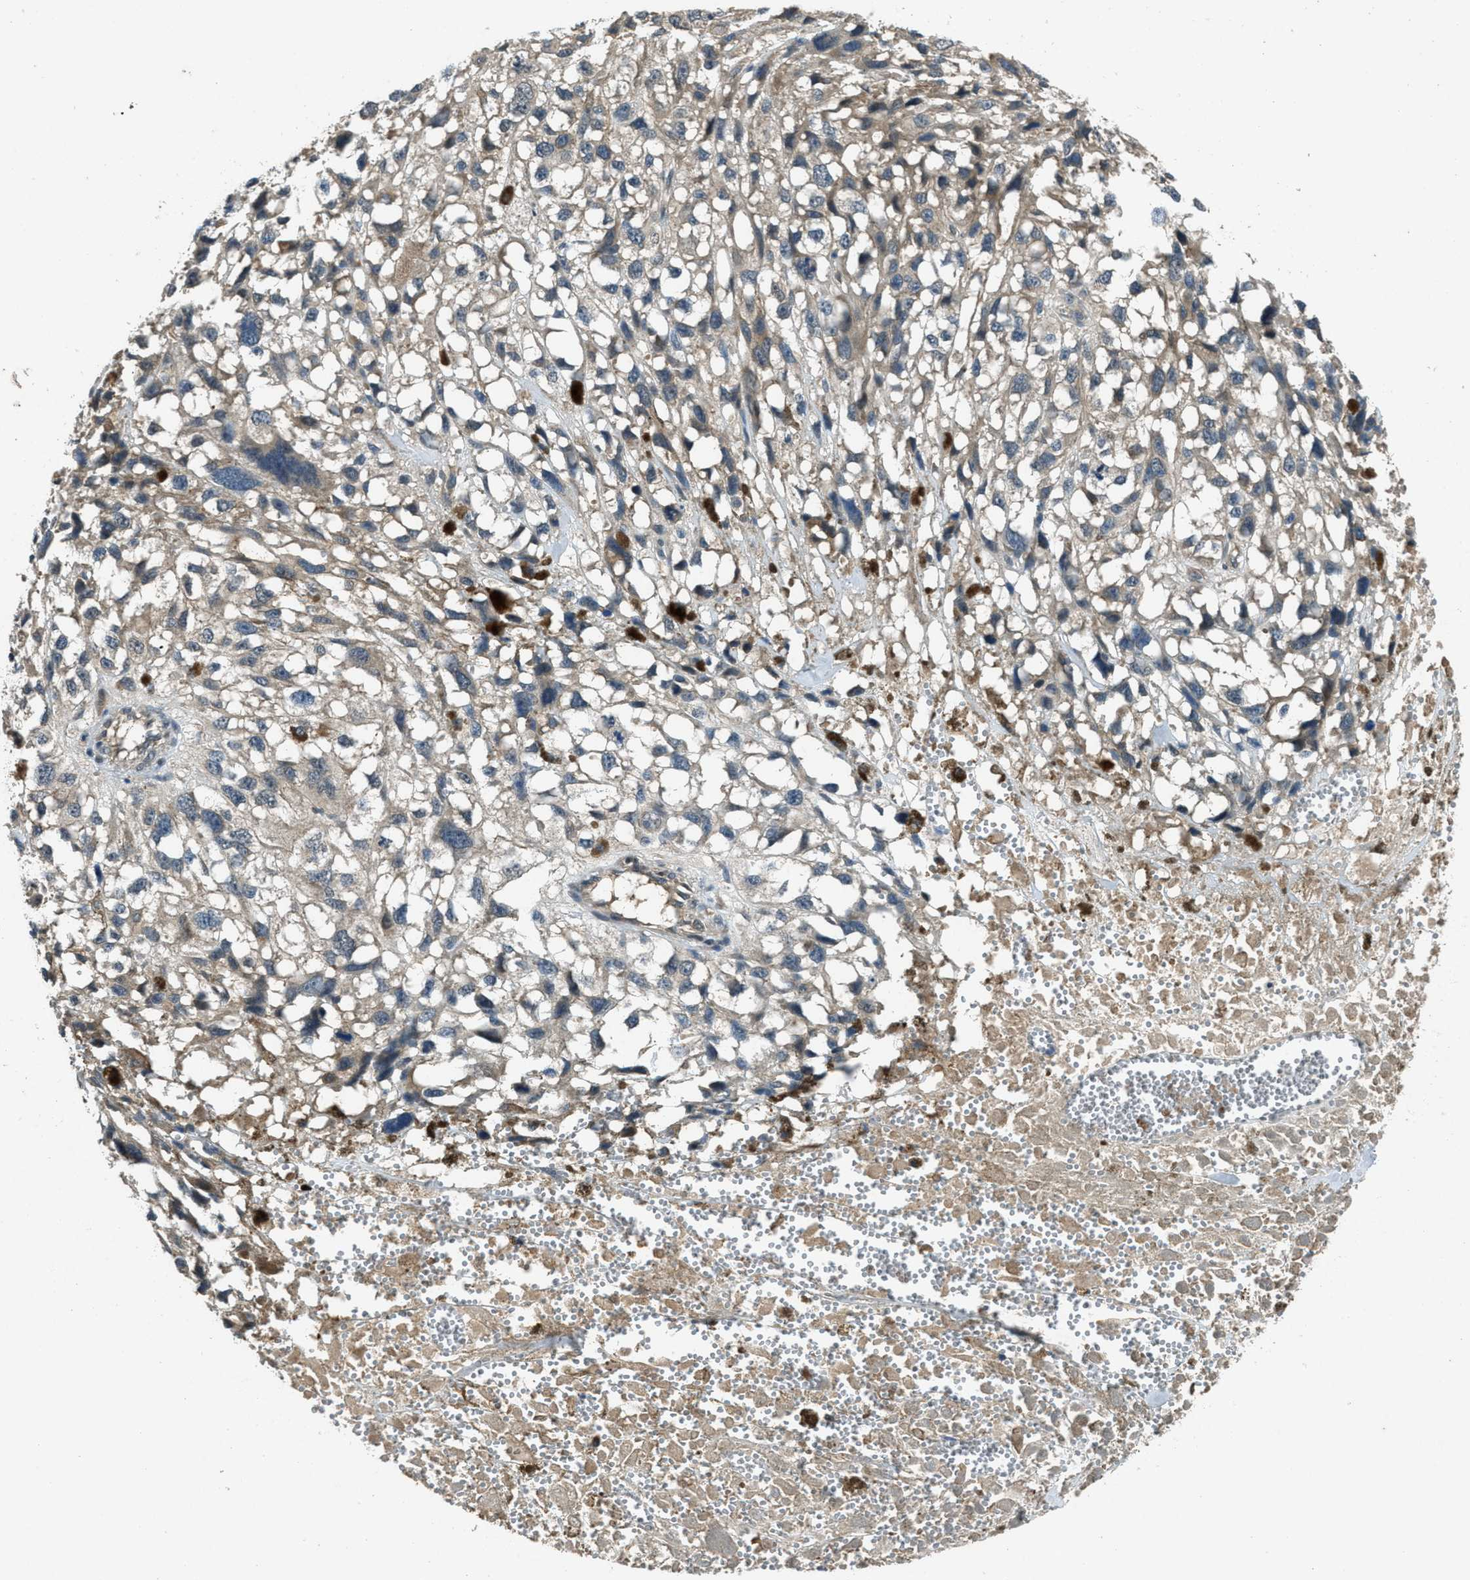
{"staining": {"intensity": "weak", "quantity": "<25%", "location": "cytoplasmic/membranous"}, "tissue": "melanoma", "cell_type": "Tumor cells", "image_type": "cancer", "snomed": [{"axis": "morphology", "description": "Malignant melanoma, Metastatic site"}, {"axis": "topography", "description": "Lymph node"}], "caption": "Tumor cells show no significant expression in malignant melanoma (metastatic site). Brightfield microscopy of IHC stained with DAB (brown) and hematoxylin (blue), captured at high magnification.", "gene": "DUSP6", "patient": {"sex": "male", "age": 59}}